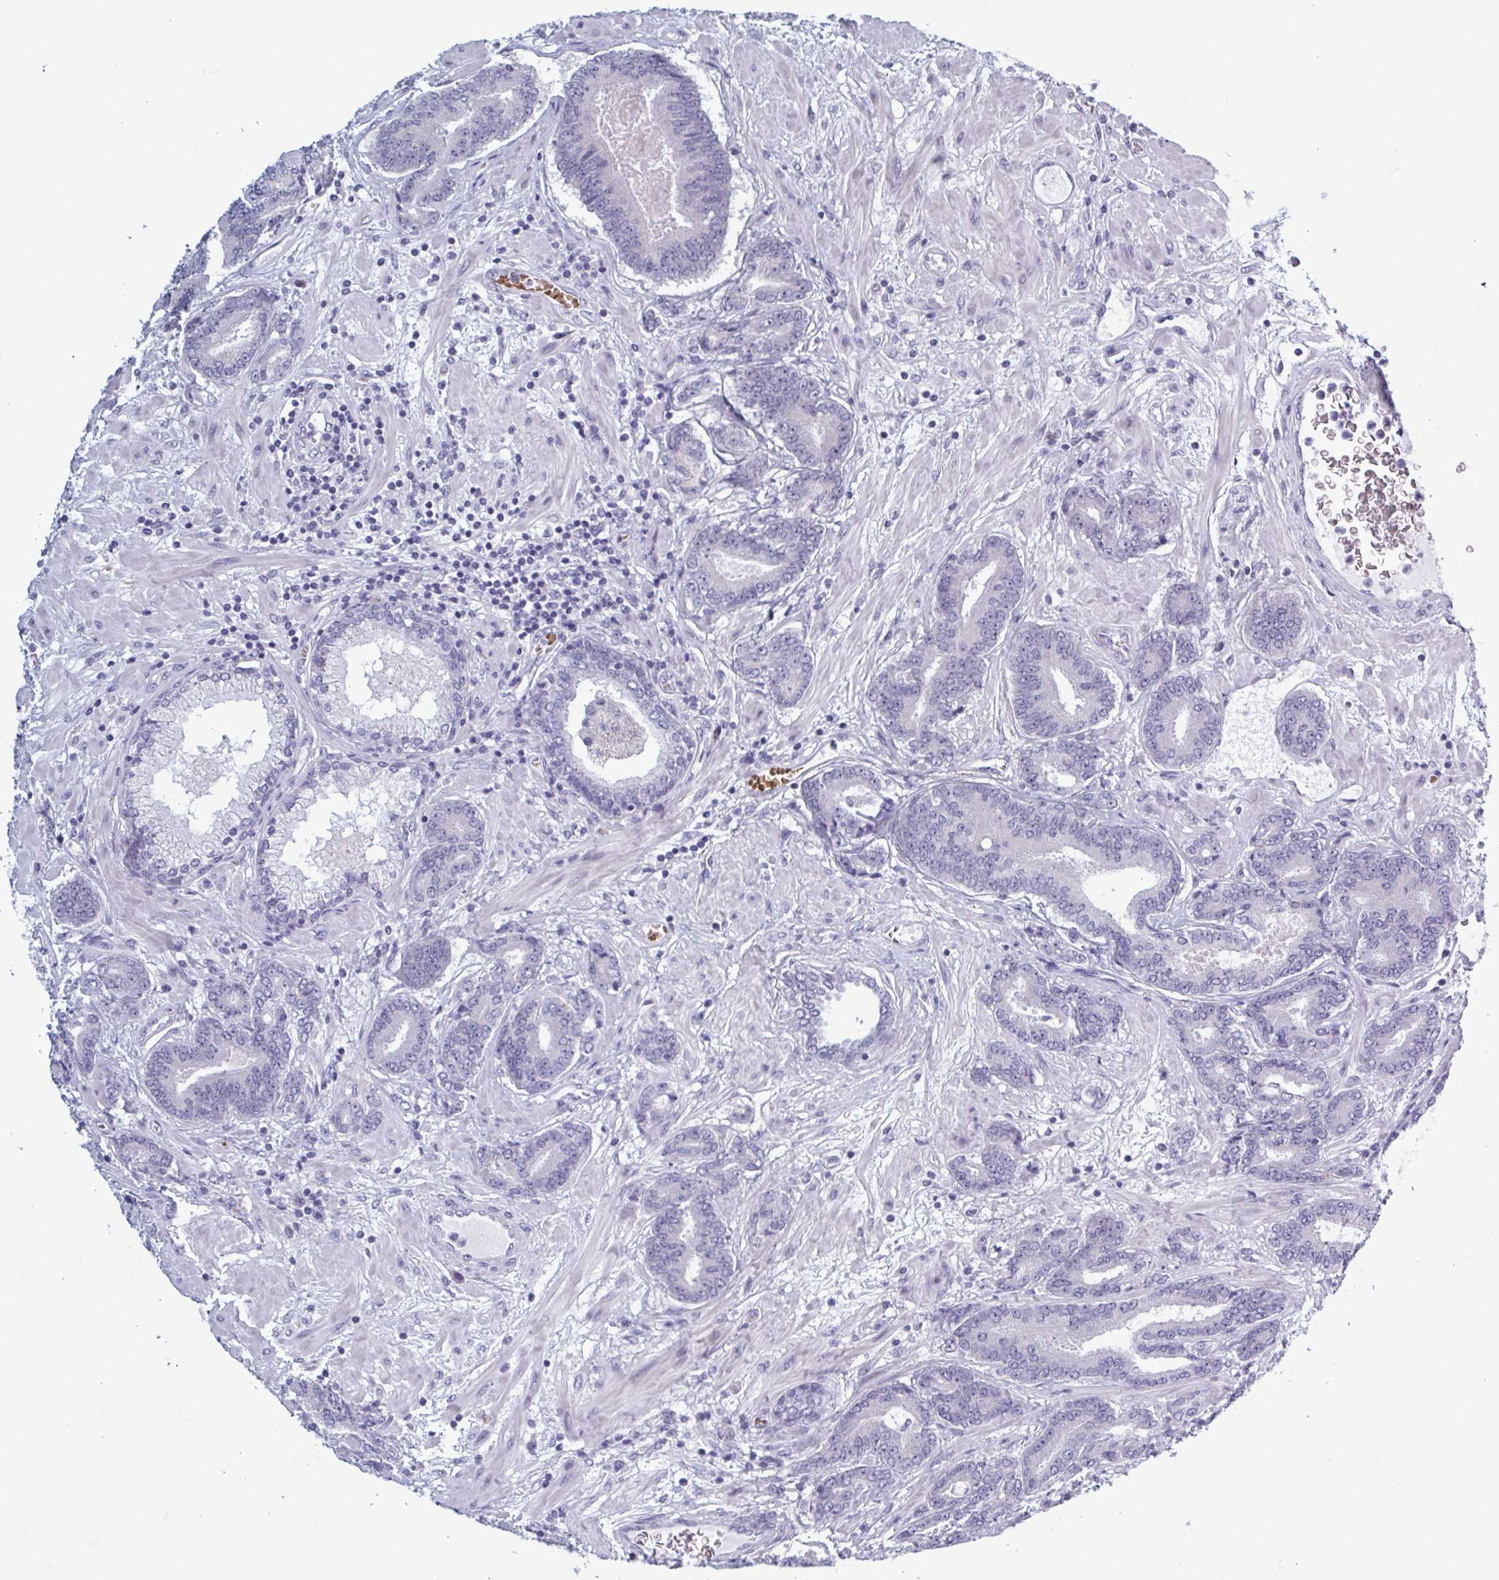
{"staining": {"intensity": "negative", "quantity": "none", "location": "none"}, "tissue": "prostate cancer", "cell_type": "Tumor cells", "image_type": "cancer", "snomed": [{"axis": "morphology", "description": "Adenocarcinoma, High grade"}, {"axis": "topography", "description": "Prostate"}], "caption": "The photomicrograph exhibits no staining of tumor cells in adenocarcinoma (high-grade) (prostate).", "gene": "HSD11B2", "patient": {"sex": "male", "age": 62}}